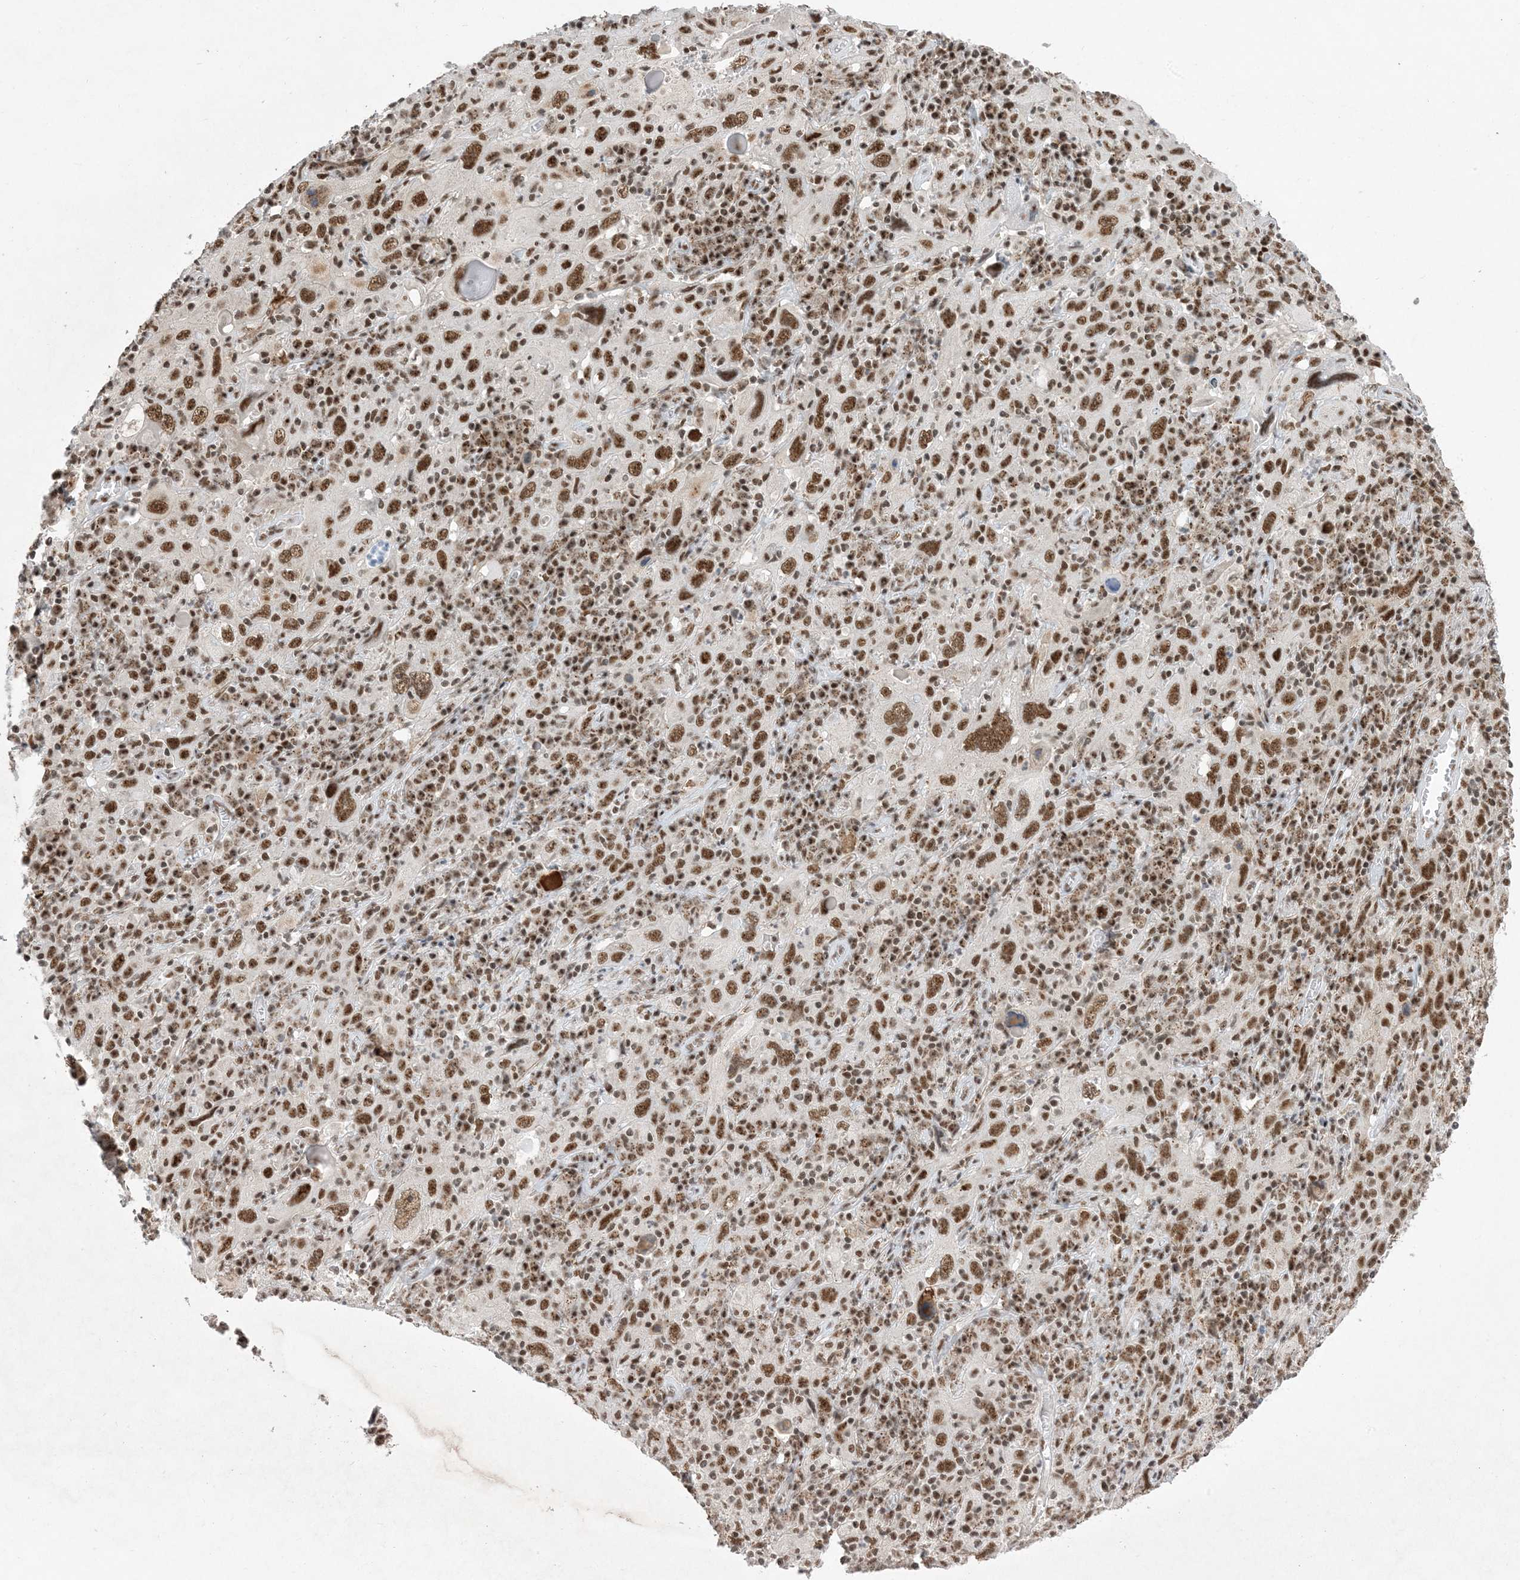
{"staining": {"intensity": "strong", "quantity": ">75%", "location": "nuclear"}, "tissue": "cervical cancer", "cell_type": "Tumor cells", "image_type": "cancer", "snomed": [{"axis": "morphology", "description": "Squamous cell carcinoma, NOS"}, {"axis": "topography", "description": "Cervix"}], "caption": "Cervical cancer tissue demonstrates strong nuclear expression in approximately >75% of tumor cells, visualized by immunohistochemistry. (DAB (3,3'-diaminobenzidine) IHC, brown staining for protein, blue staining for nuclei).", "gene": "SF3A3", "patient": {"sex": "female", "age": 46}}